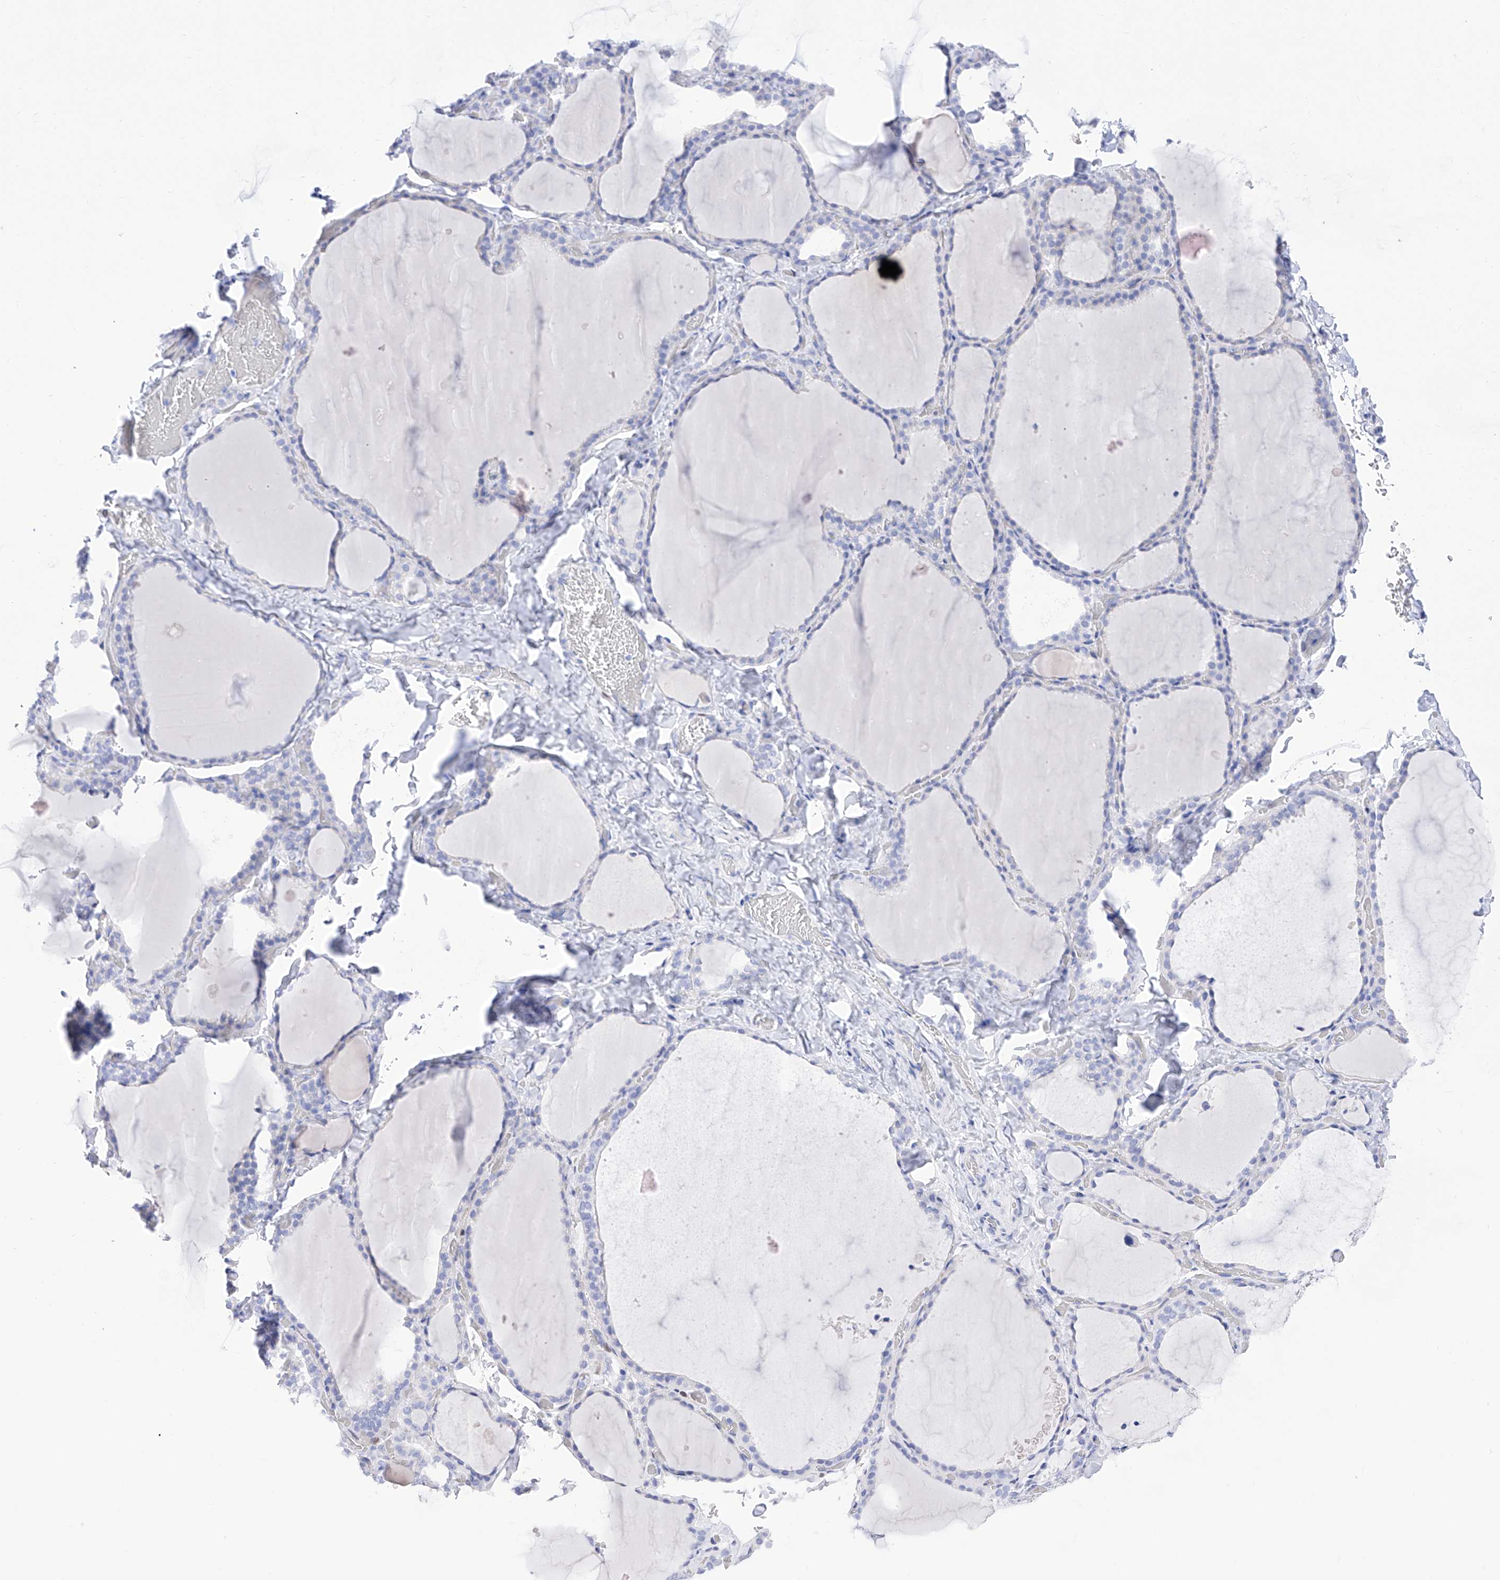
{"staining": {"intensity": "negative", "quantity": "none", "location": "none"}, "tissue": "thyroid gland", "cell_type": "Glandular cells", "image_type": "normal", "snomed": [{"axis": "morphology", "description": "Normal tissue, NOS"}, {"axis": "topography", "description": "Thyroid gland"}], "caption": "DAB (3,3'-diaminobenzidine) immunohistochemical staining of normal human thyroid gland exhibits no significant staining in glandular cells. (DAB (3,3'-diaminobenzidine) IHC visualized using brightfield microscopy, high magnification).", "gene": "TRPC7", "patient": {"sex": "female", "age": 22}}